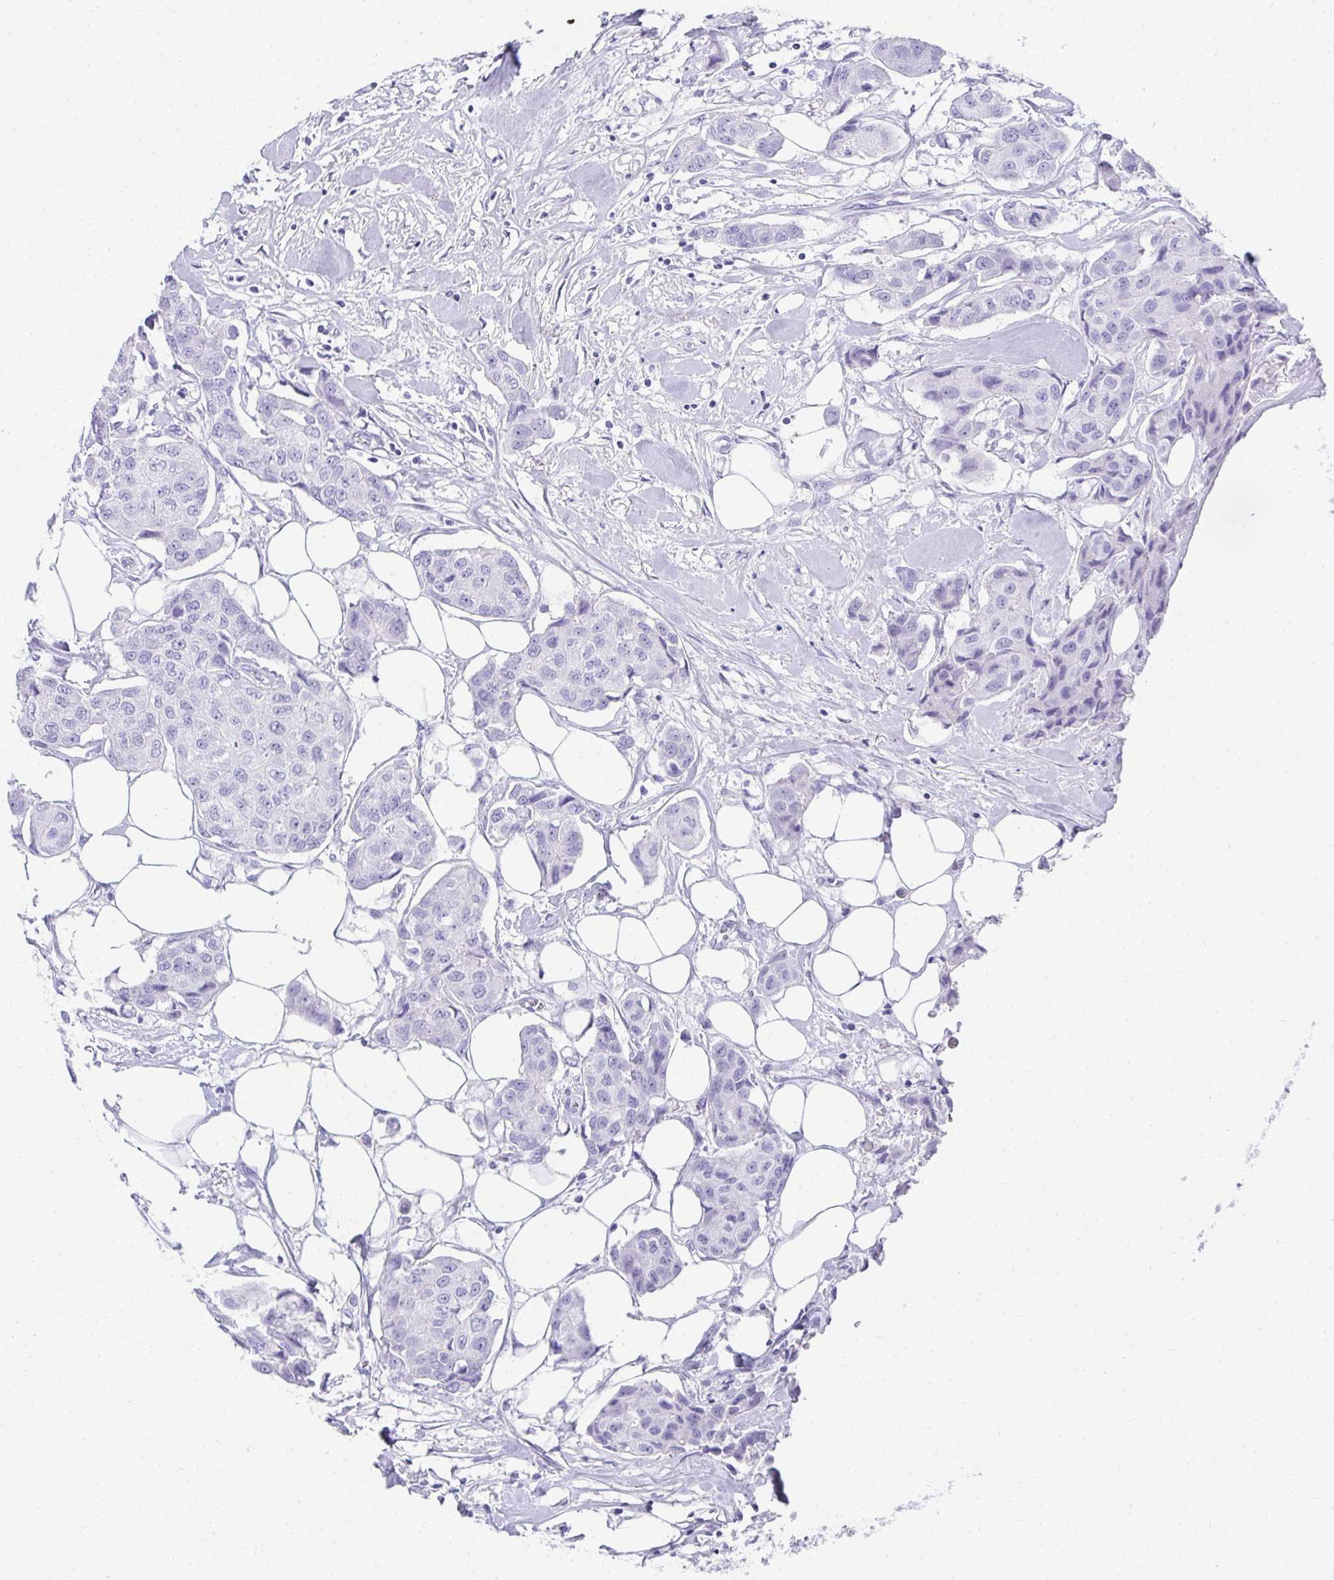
{"staining": {"intensity": "negative", "quantity": "none", "location": "none"}, "tissue": "breast cancer", "cell_type": "Tumor cells", "image_type": "cancer", "snomed": [{"axis": "morphology", "description": "Duct carcinoma"}, {"axis": "topography", "description": "Breast"}, {"axis": "topography", "description": "Lymph node"}], "caption": "The image reveals no staining of tumor cells in breast intraductal carcinoma.", "gene": "TNNT1", "patient": {"sex": "female", "age": 80}}